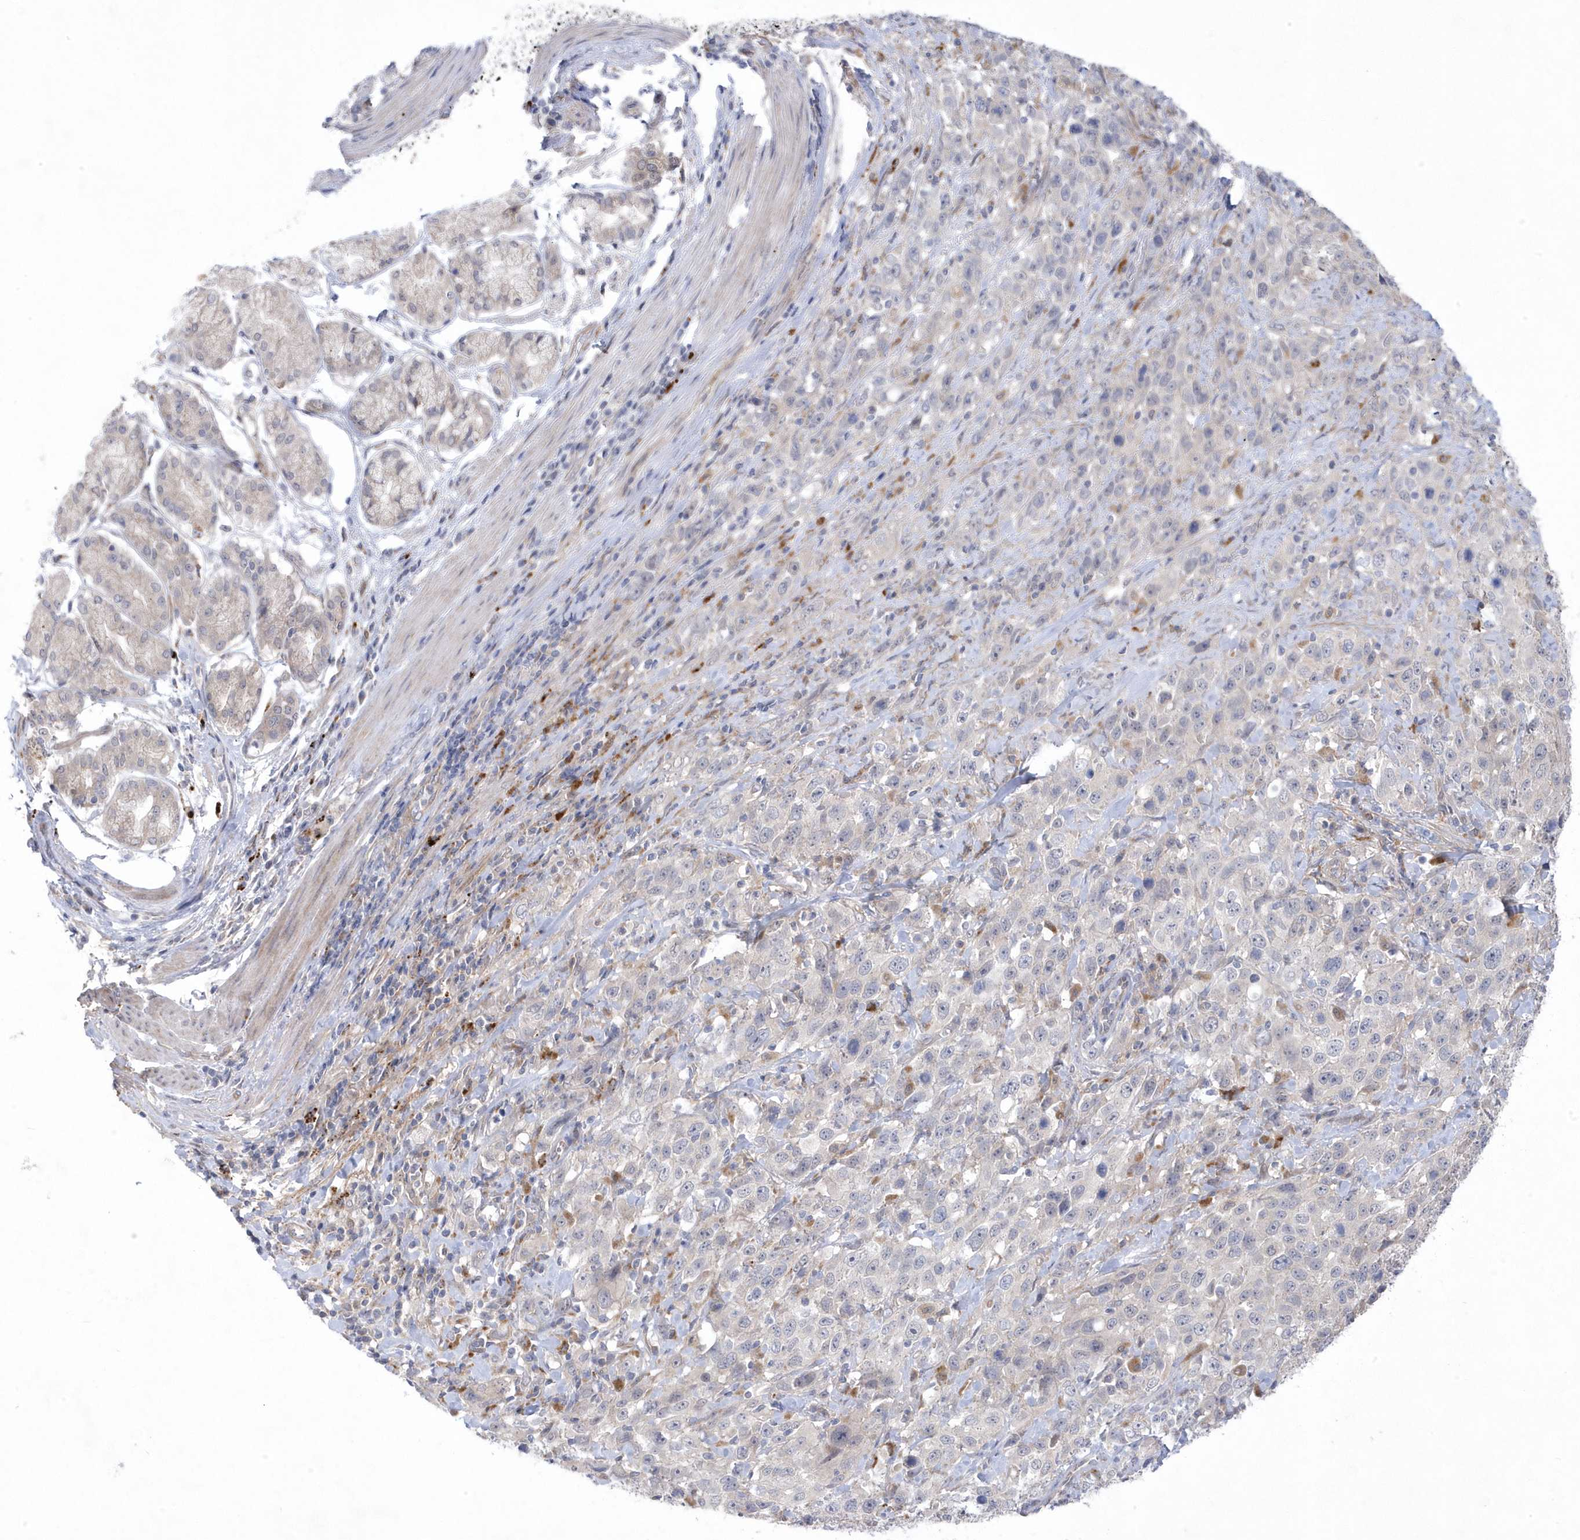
{"staining": {"intensity": "negative", "quantity": "none", "location": "none"}, "tissue": "stomach cancer", "cell_type": "Tumor cells", "image_type": "cancer", "snomed": [{"axis": "morphology", "description": "Normal tissue, NOS"}, {"axis": "morphology", "description": "Adenocarcinoma, NOS"}, {"axis": "topography", "description": "Lymph node"}, {"axis": "topography", "description": "Stomach"}], "caption": "DAB (3,3'-diaminobenzidine) immunohistochemical staining of adenocarcinoma (stomach) shows no significant staining in tumor cells.", "gene": "ANAPC1", "patient": {"sex": "male", "age": 48}}